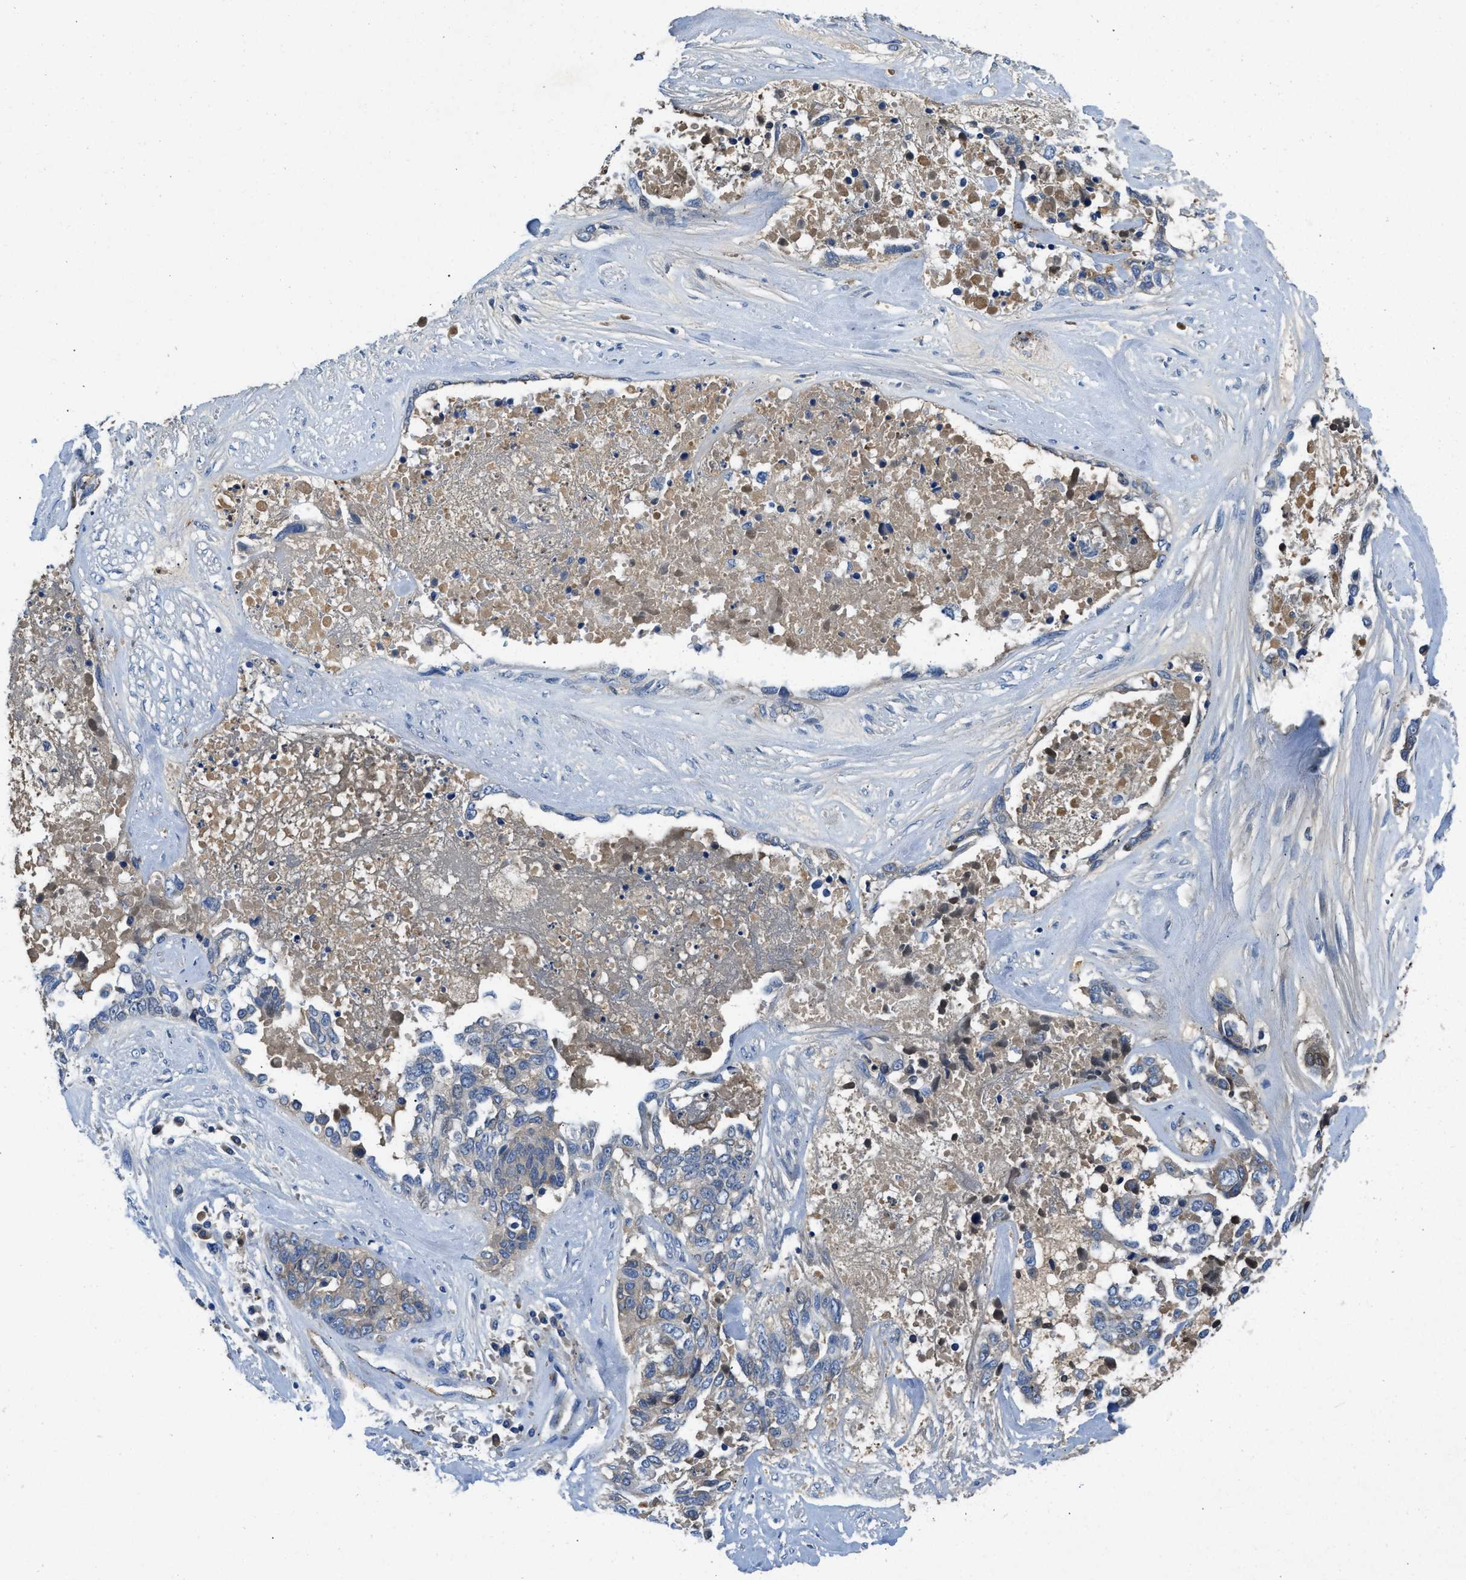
{"staining": {"intensity": "negative", "quantity": "none", "location": "none"}, "tissue": "ovarian cancer", "cell_type": "Tumor cells", "image_type": "cancer", "snomed": [{"axis": "morphology", "description": "Cystadenocarcinoma, serous, NOS"}, {"axis": "topography", "description": "Ovary"}], "caption": "DAB (3,3'-diaminobenzidine) immunohistochemical staining of ovarian cancer reveals no significant staining in tumor cells.", "gene": "SPEG", "patient": {"sex": "female", "age": 44}}